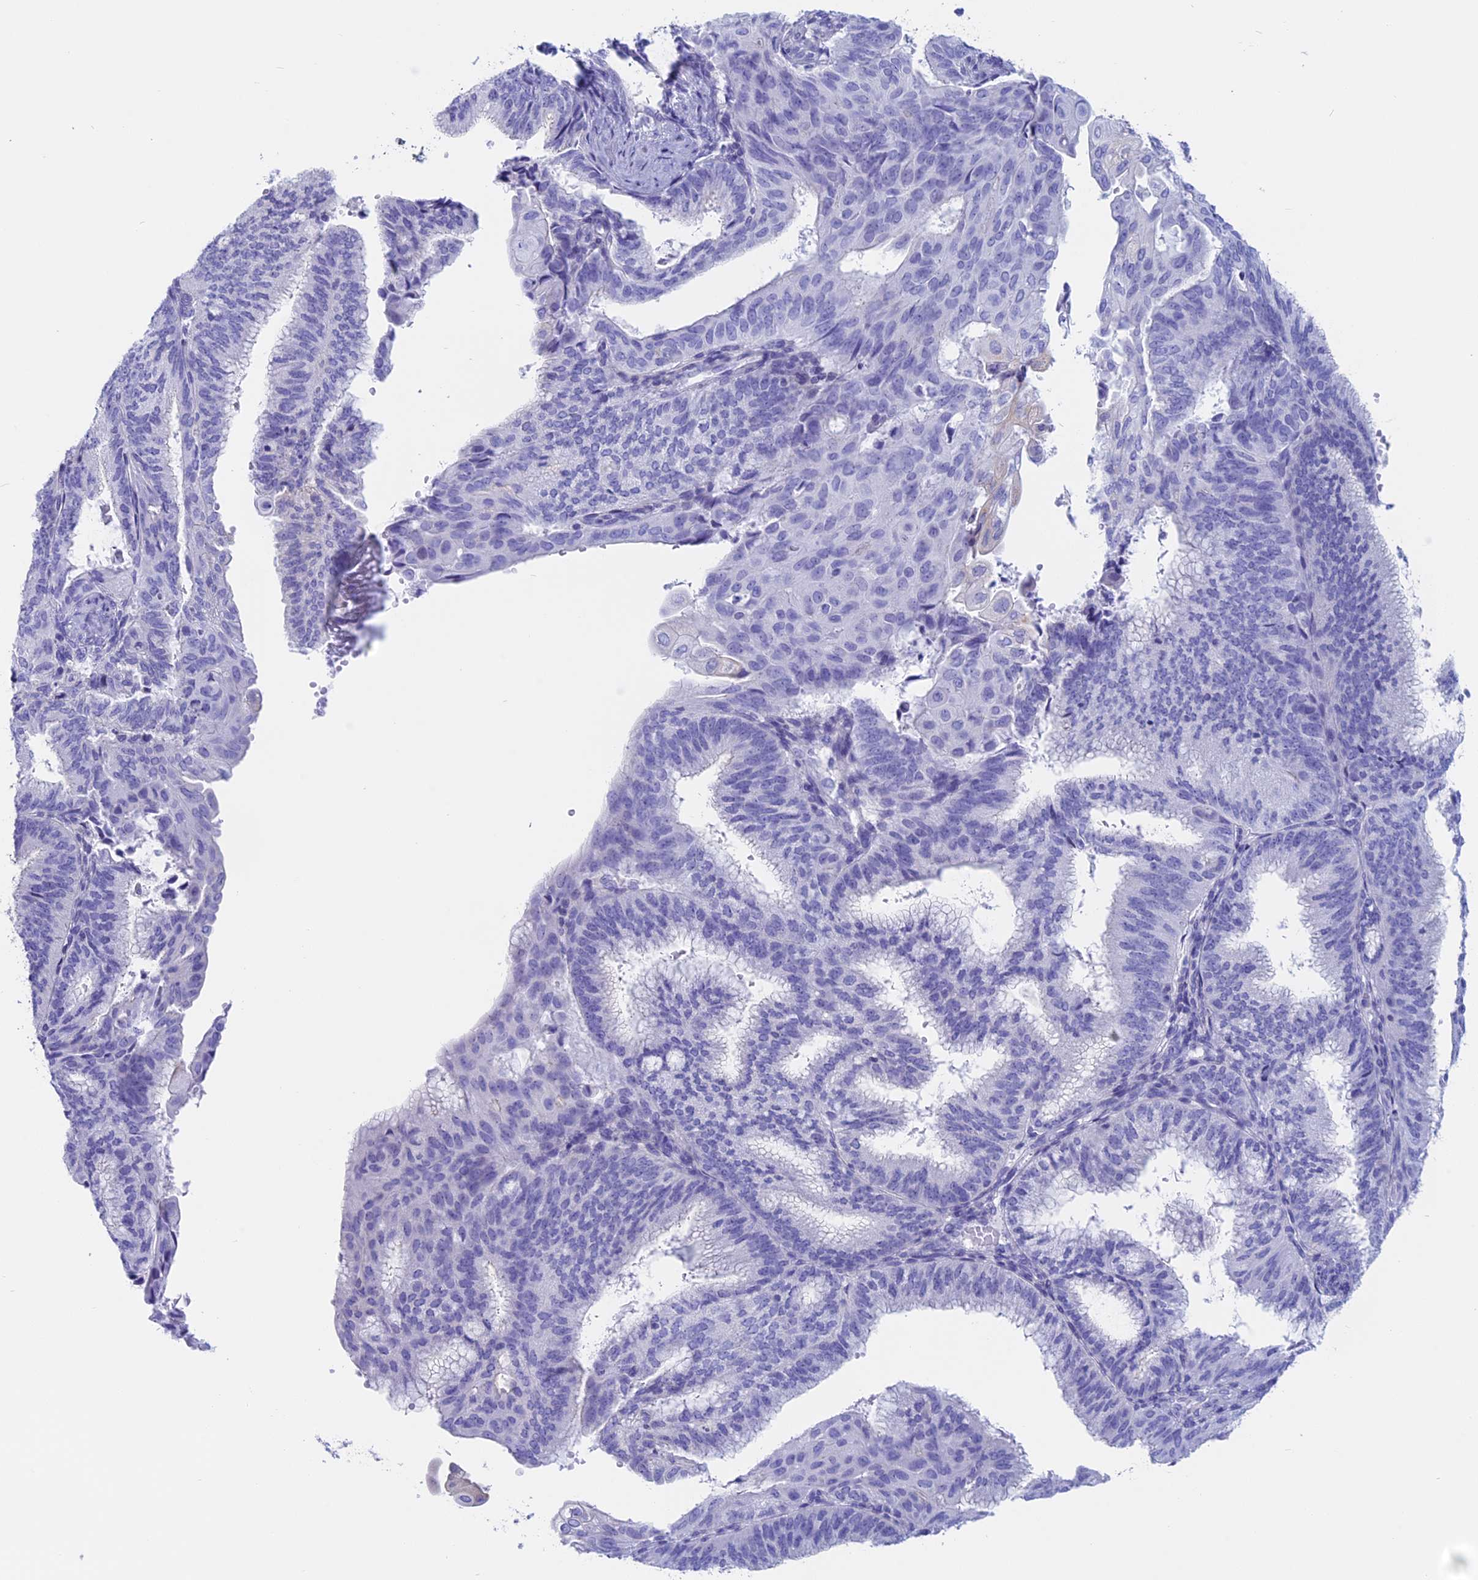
{"staining": {"intensity": "negative", "quantity": "none", "location": "none"}, "tissue": "endometrial cancer", "cell_type": "Tumor cells", "image_type": "cancer", "snomed": [{"axis": "morphology", "description": "Adenocarcinoma, NOS"}, {"axis": "topography", "description": "Endometrium"}], "caption": "A histopathology image of human endometrial cancer (adenocarcinoma) is negative for staining in tumor cells. The staining was performed using DAB to visualize the protein expression in brown, while the nuclei were stained in blue with hematoxylin (Magnification: 20x).", "gene": "RP1", "patient": {"sex": "female", "age": 49}}